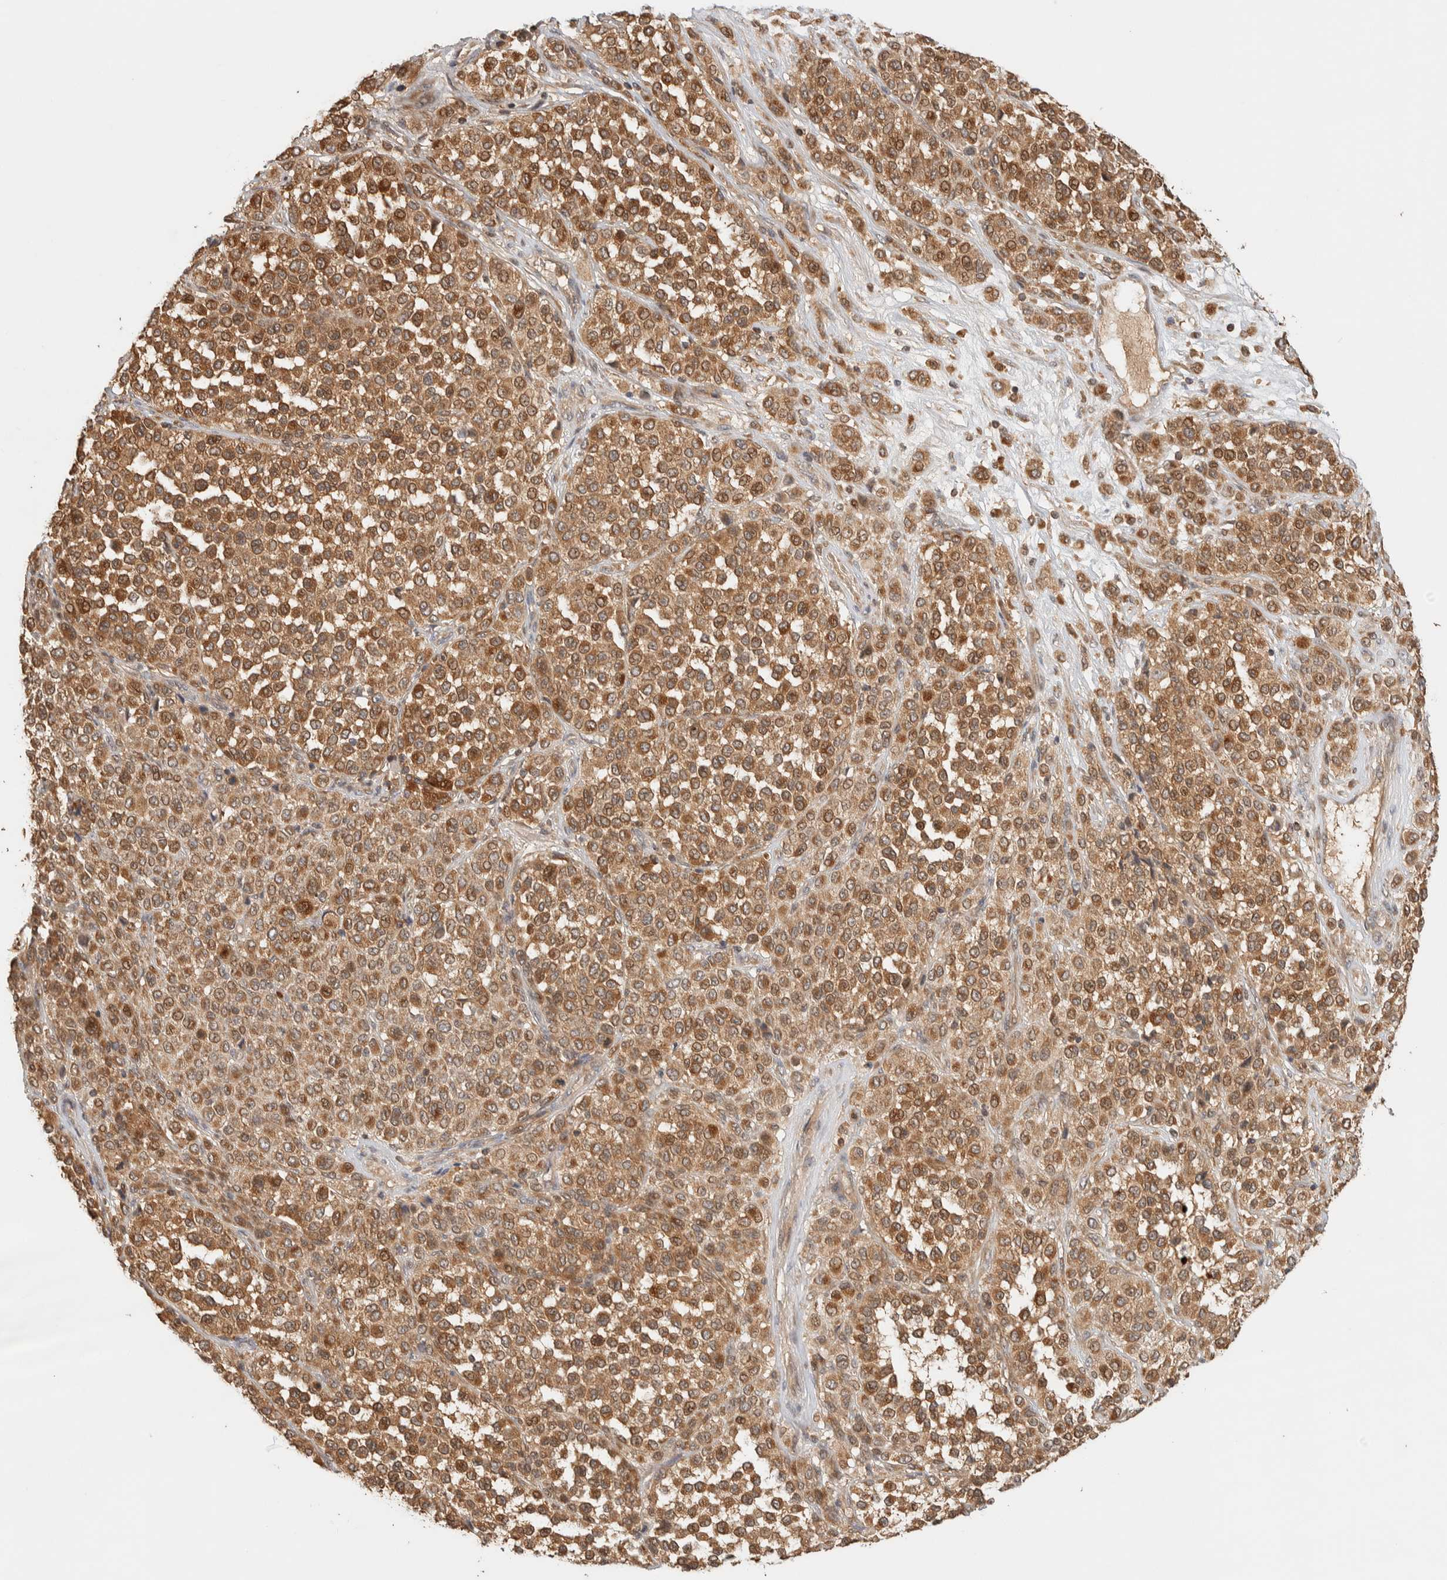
{"staining": {"intensity": "moderate", "quantity": ">75%", "location": "cytoplasmic/membranous"}, "tissue": "melanoma", "cell_type": "Tumor cells", "image_type": "cancer", "snomed": [{"axis": "morphology", "description": "Malignant melanoma, Metastatic site"}, {"axis": "topography", "description": "Pancreas"}], "caption": "Protein staining demonstrates moderate cytoplasmic/membranous staining in approximately >75% of tumor cells in melanoma.", "gene": "TTI2", "patient": {"sex": "female", "age": 30}}